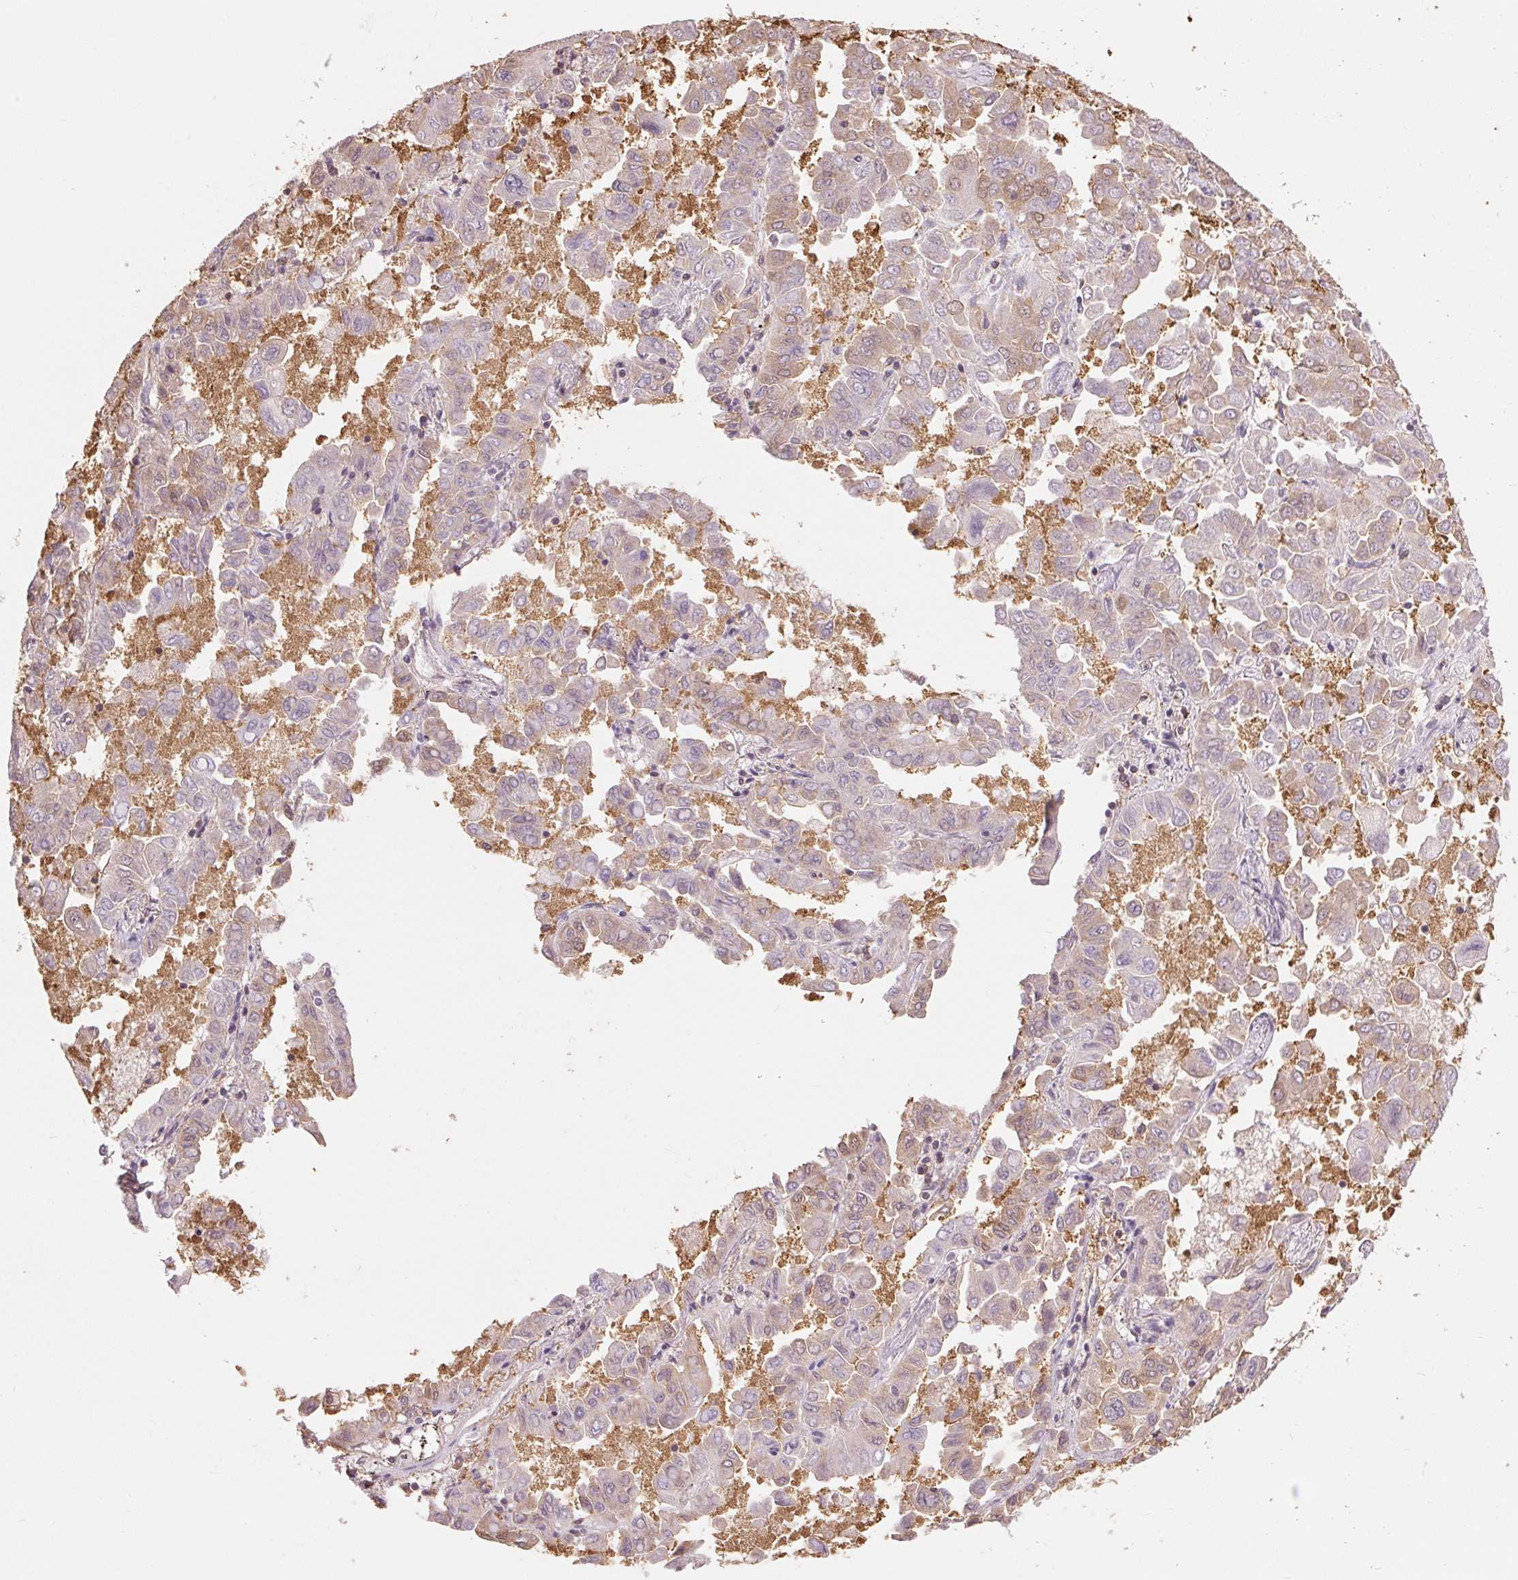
{"staining": {"intensity": "weak", "quantity": "<25%", "location": "cytoplasmic/membranous,nuclear"}, "tissue": "lung cancer", "cell_type": "Tumor cells", "image_type": "cancer", "snomed": [{"axis": "morphology", "description": "Adenocarcinoma, NOS"}, {"axis": "topography", "description": "Lung"}], "caption": "This is a photomicrograph of IHC staining of lung adenocarcinoma, which shows no expression in tumor cells.", "gene": "TMEM273", "patient": {"sex": "male", "age": 64}}